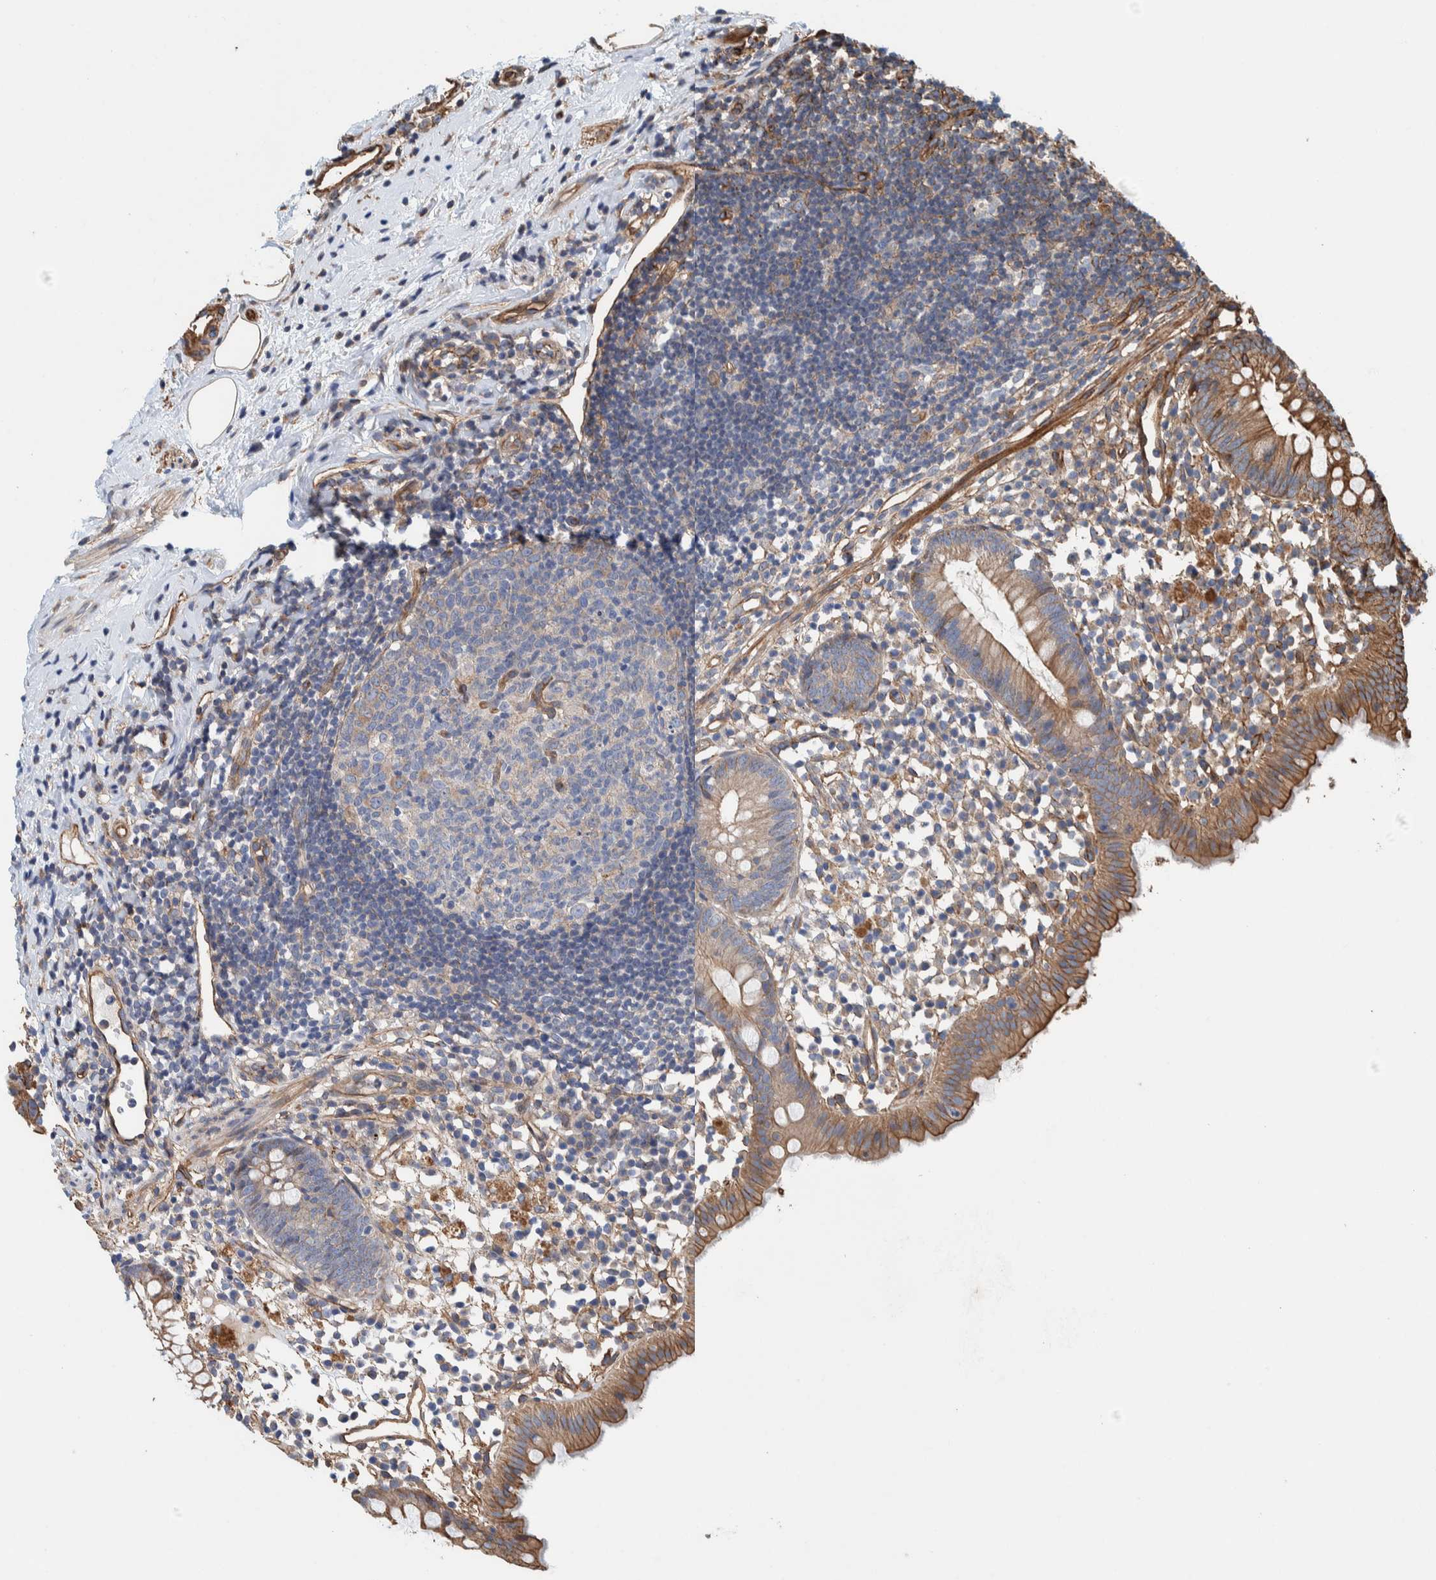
{"staining": {"intensity": "moderate", "quantity": ">75%", "location": "cytoplasmic/membranous"}, "tissue": "appendix", "cell_type": "Glandular cells", "image_type": "normal", "snomed": [{"axis": "morphology", "description": "Normal tissue, NOS"}, {"axis": "topography", "description": "Appendix"}], "caption": "Immunohistochemistry (IHC) histopathology image of unremarkable appendix stained for a protein (brown), which reveals medium levels of moderate cytoplasmic/membranous staining in about >75% of glandular cells.", "gene": "PKD1L1", "patient": {"sex": "female", "age": 20}}